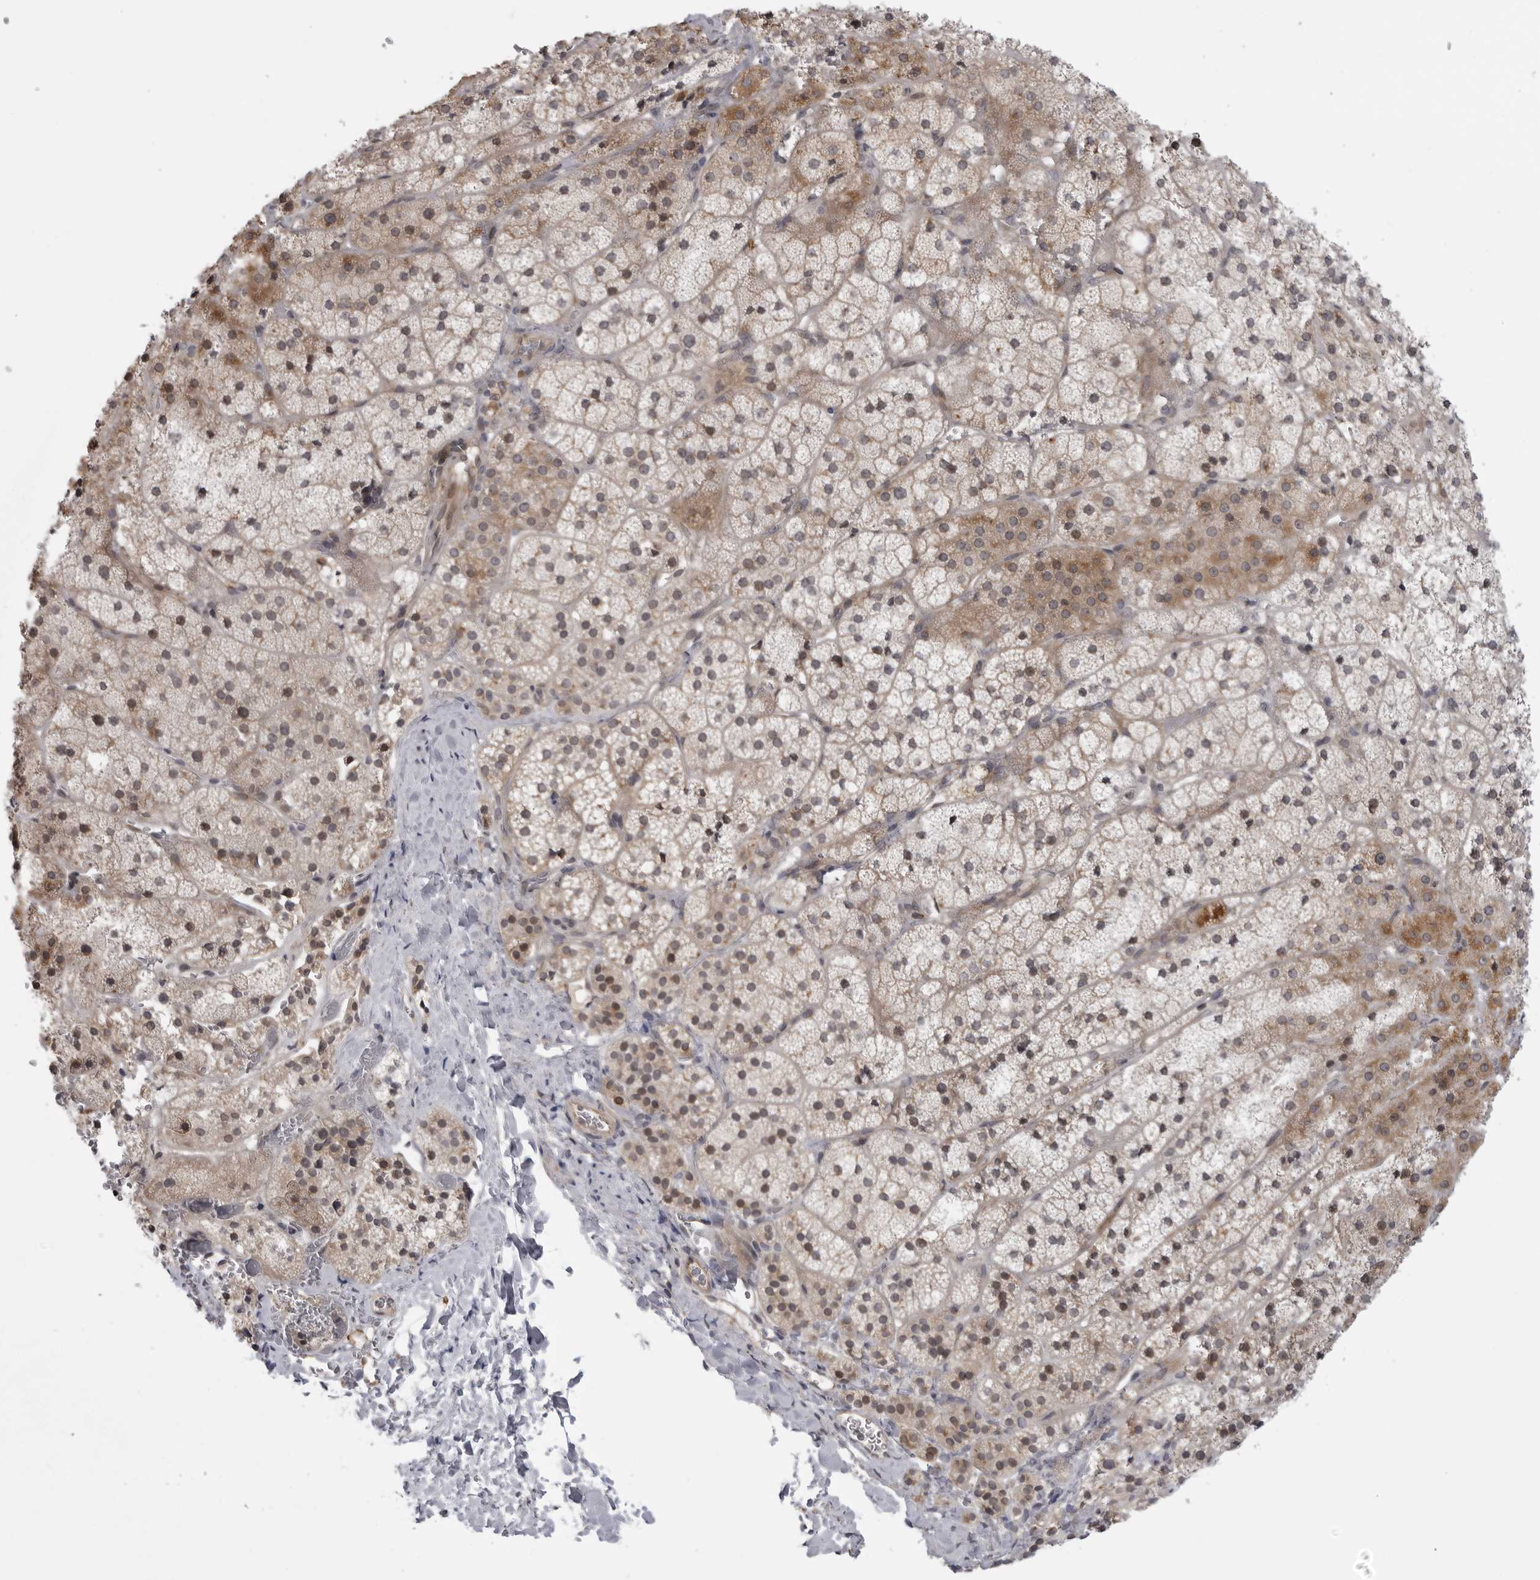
{"staining": {"intensity": "moderate", "quantity": ">75%", "location": "cytoplasmic/membranous,nuclear"}, "tissue": "adrenal gland", "cell_type": "Glandular cells", "image_type": "normal", "snomed": [{"axis": "morphology", "description": "Normal tissue, NOS"}, {"axis": "topography", "description": "Adrenal gland"}], "caption": "Immunohistochemical staining of unremarkable adrenal gland exhibits medium levels of moderate cytoplasmic/membranous,nuclear positivity in approximately >75% of glandular cells.", "gene": "LRRC45", "patient": {"sex": "female", "age": 44}}